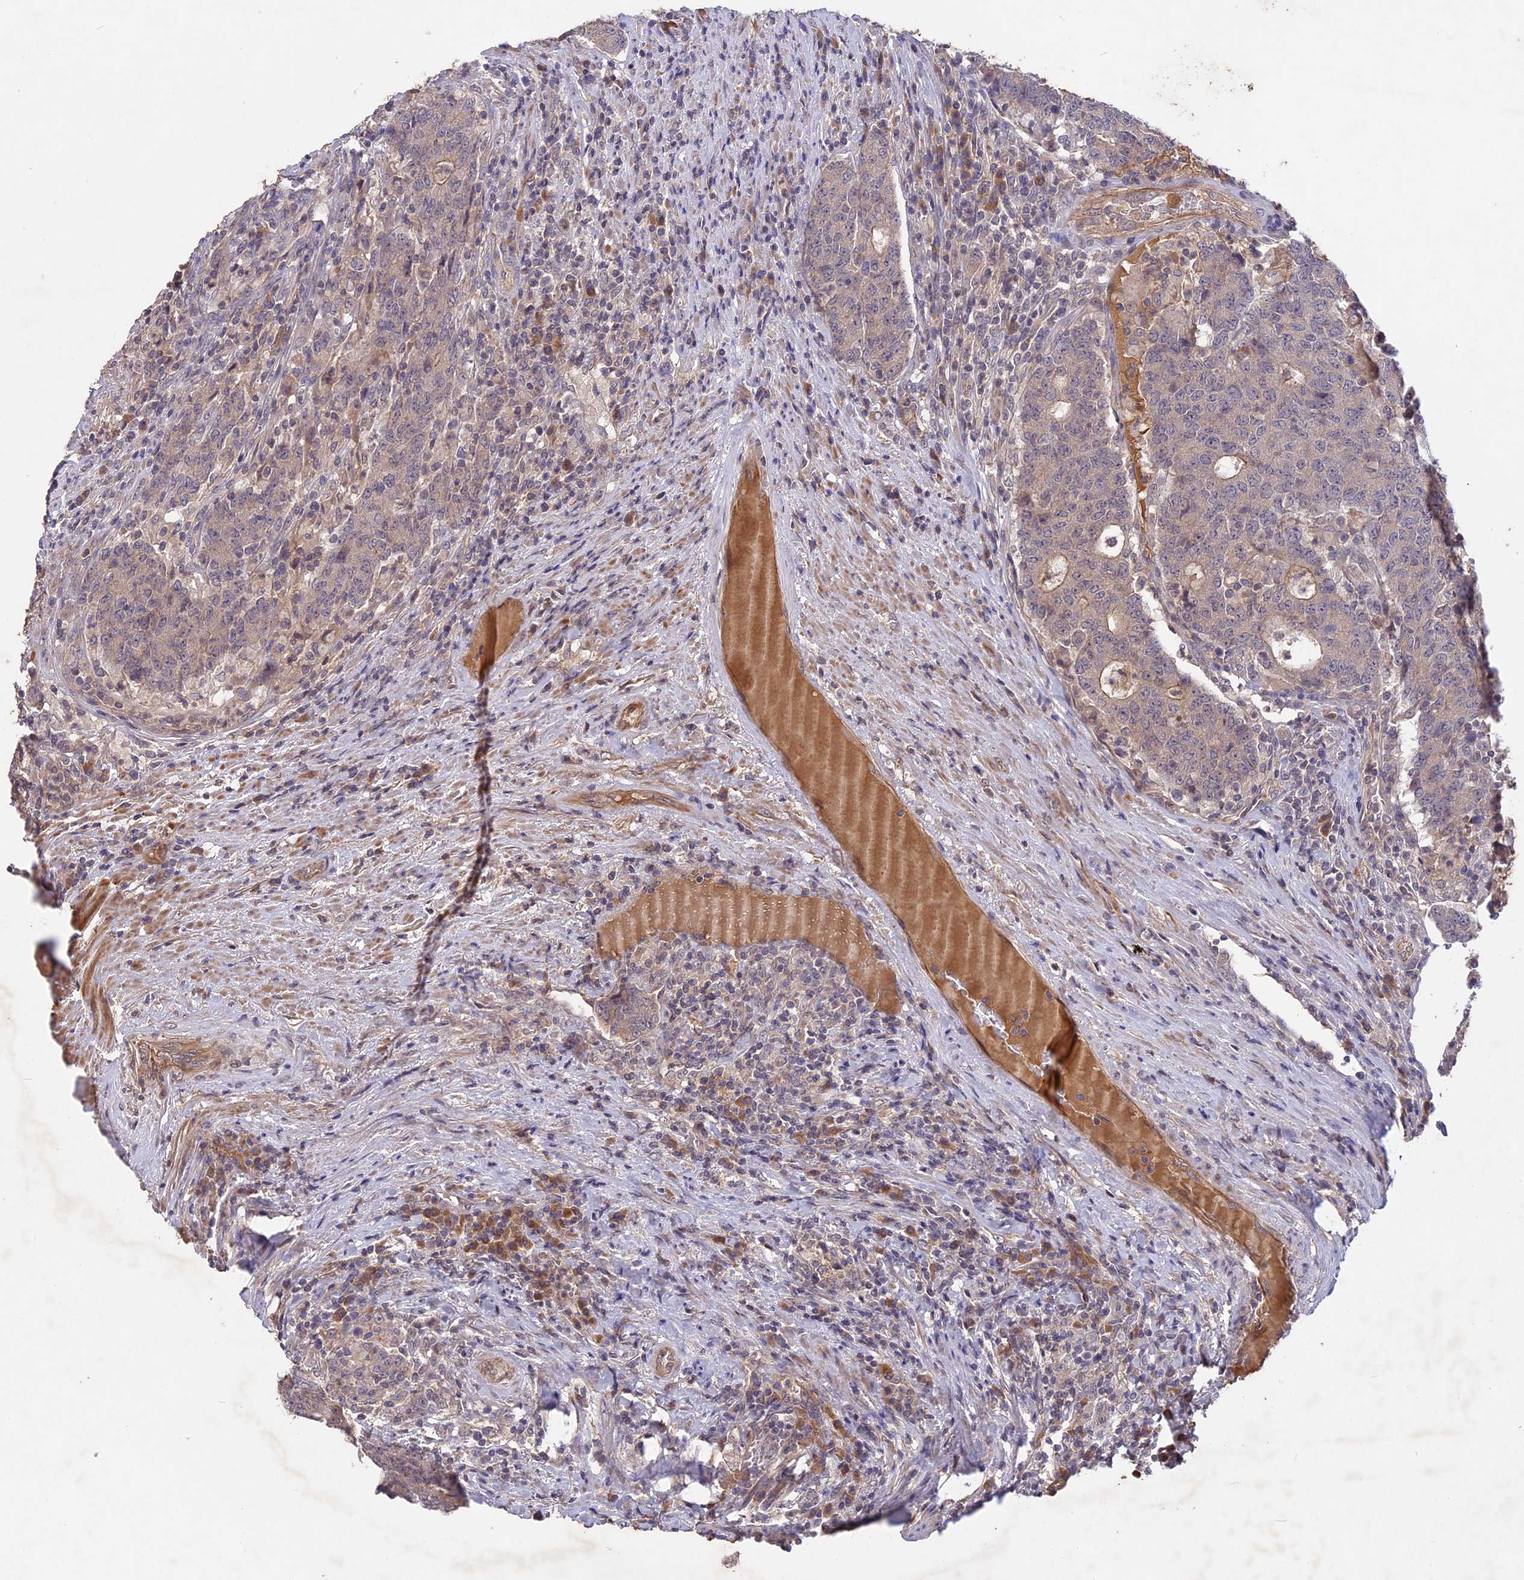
{"staining": {"intensity": "negative", "quantity": "none", "location": "none"}, "tissue": "colorectal cancer", "cell_type": "Tumor cells", "image_type": "cancer", "snomed": [{"axis": "morphology", "description": "Adenocarcinoma, NOS"}, {"axis": "topography", "description": "Colon"}], "caption": "A high-resolution image shows IHC staining of colorectal cancer, which demonstrates no significant staining in tumor cells. Brightfield microscopy of immunohistochemistry (IHC) stained with DAB (brown) and hematoxylin (blue), captured at high magnification.", "gene": "ADO", "patient": {"sex": "female", "age": 75}}